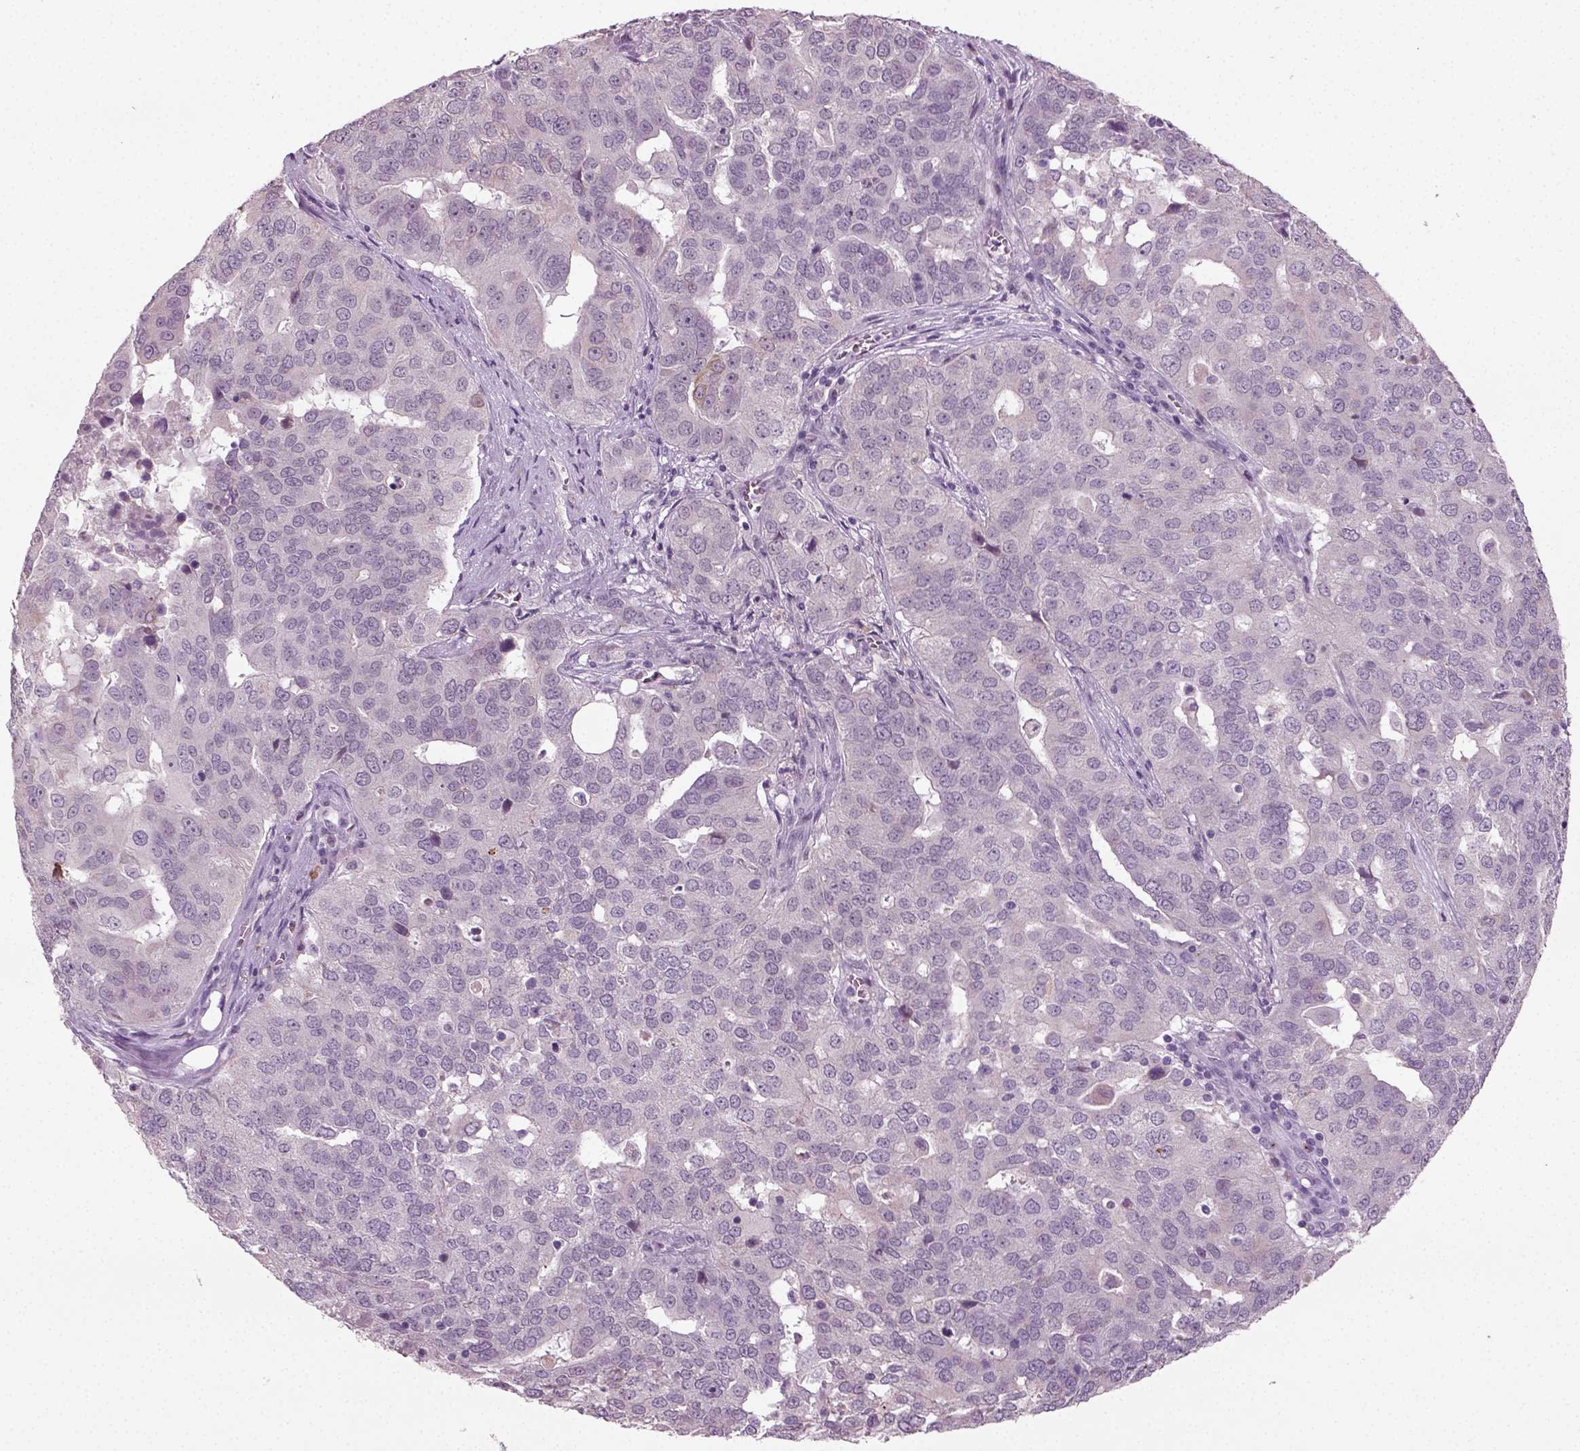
{"staining": {"intensity": "negative", "quantity": "none", "location": "none"}, "tissue": "ovarian cancer", "cell_type": "Tumor cells", "image_type": "cancer", "snomed": [{"axis": "morphology", "description": "Carcinoma, endometroid"}, {"axis": "topography", "description": "Soft tissue"}, {"axis": "topography", "description": "Ovary"}], "caption": "Tumor cells show no significant protein positivity in ovarian cancer.", "gene": "SYNGAP1", "patient": {"sex": "female", "age": 52}}